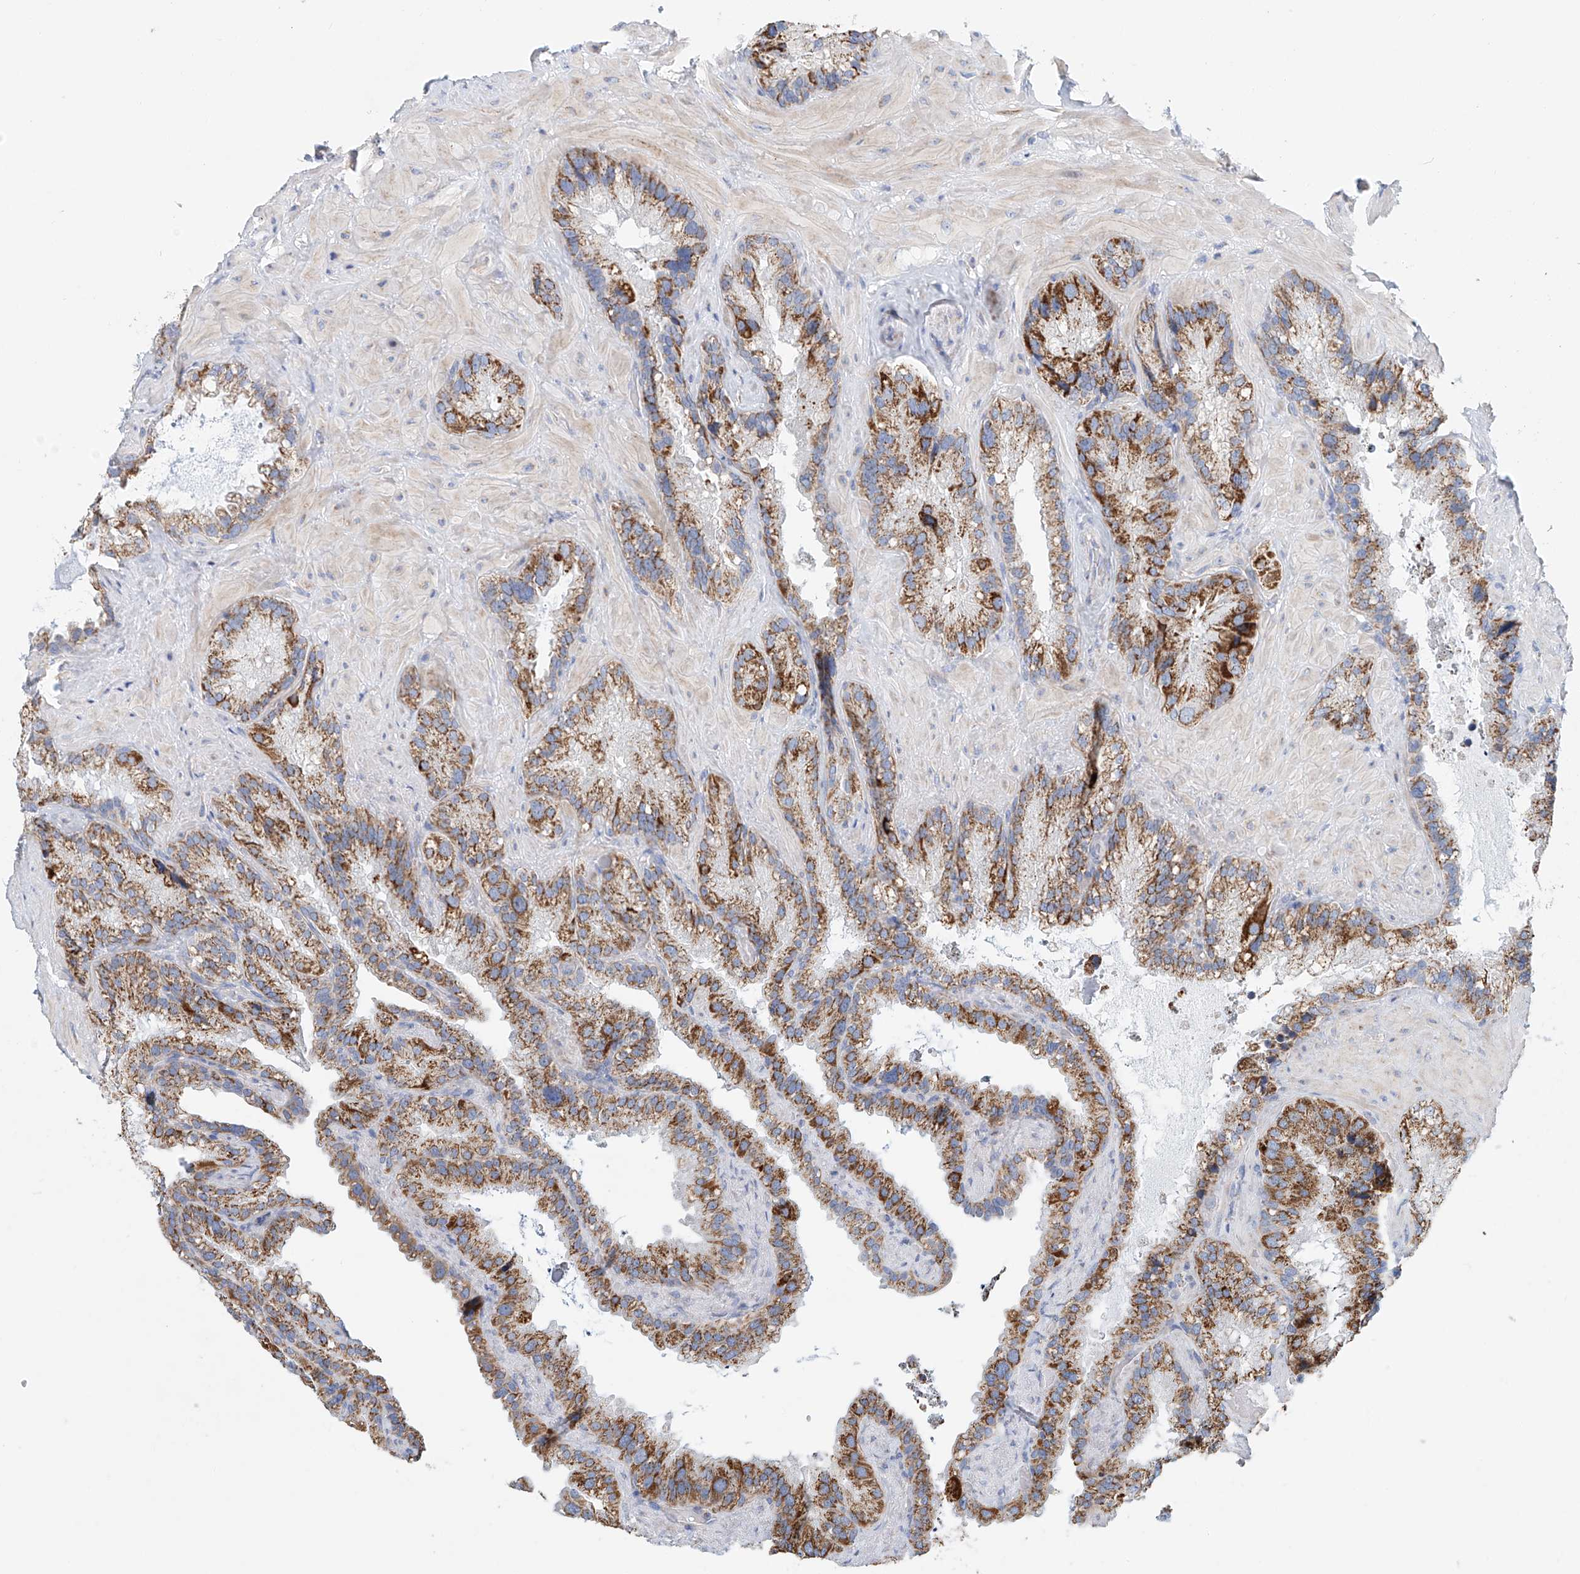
{"staining": {"intensity": "moderate", "quantity": ">75%", "location": "cytoplasmic/membranous"}, "tissue": "seminal vesicle", "cell_type": "Glandular cells", "image_type": "normal", "snomed": [{"axis": "morphology", "description": "Normal tissue, NOS"}, {"axis": "topography", "description": "Prostate"}, {"axis": "topography", "description": "Seminal veicle"}], "caption": "Seminal vesicle stained with DAB (3,3'-diaminobenzidine) immunohistochemistry shows medium levels of moderate cytoplasmic/membranous staining in about >75% of glandular cells.", "gene": "MCL1", "patient": {"sex": "male", "age": 68}}